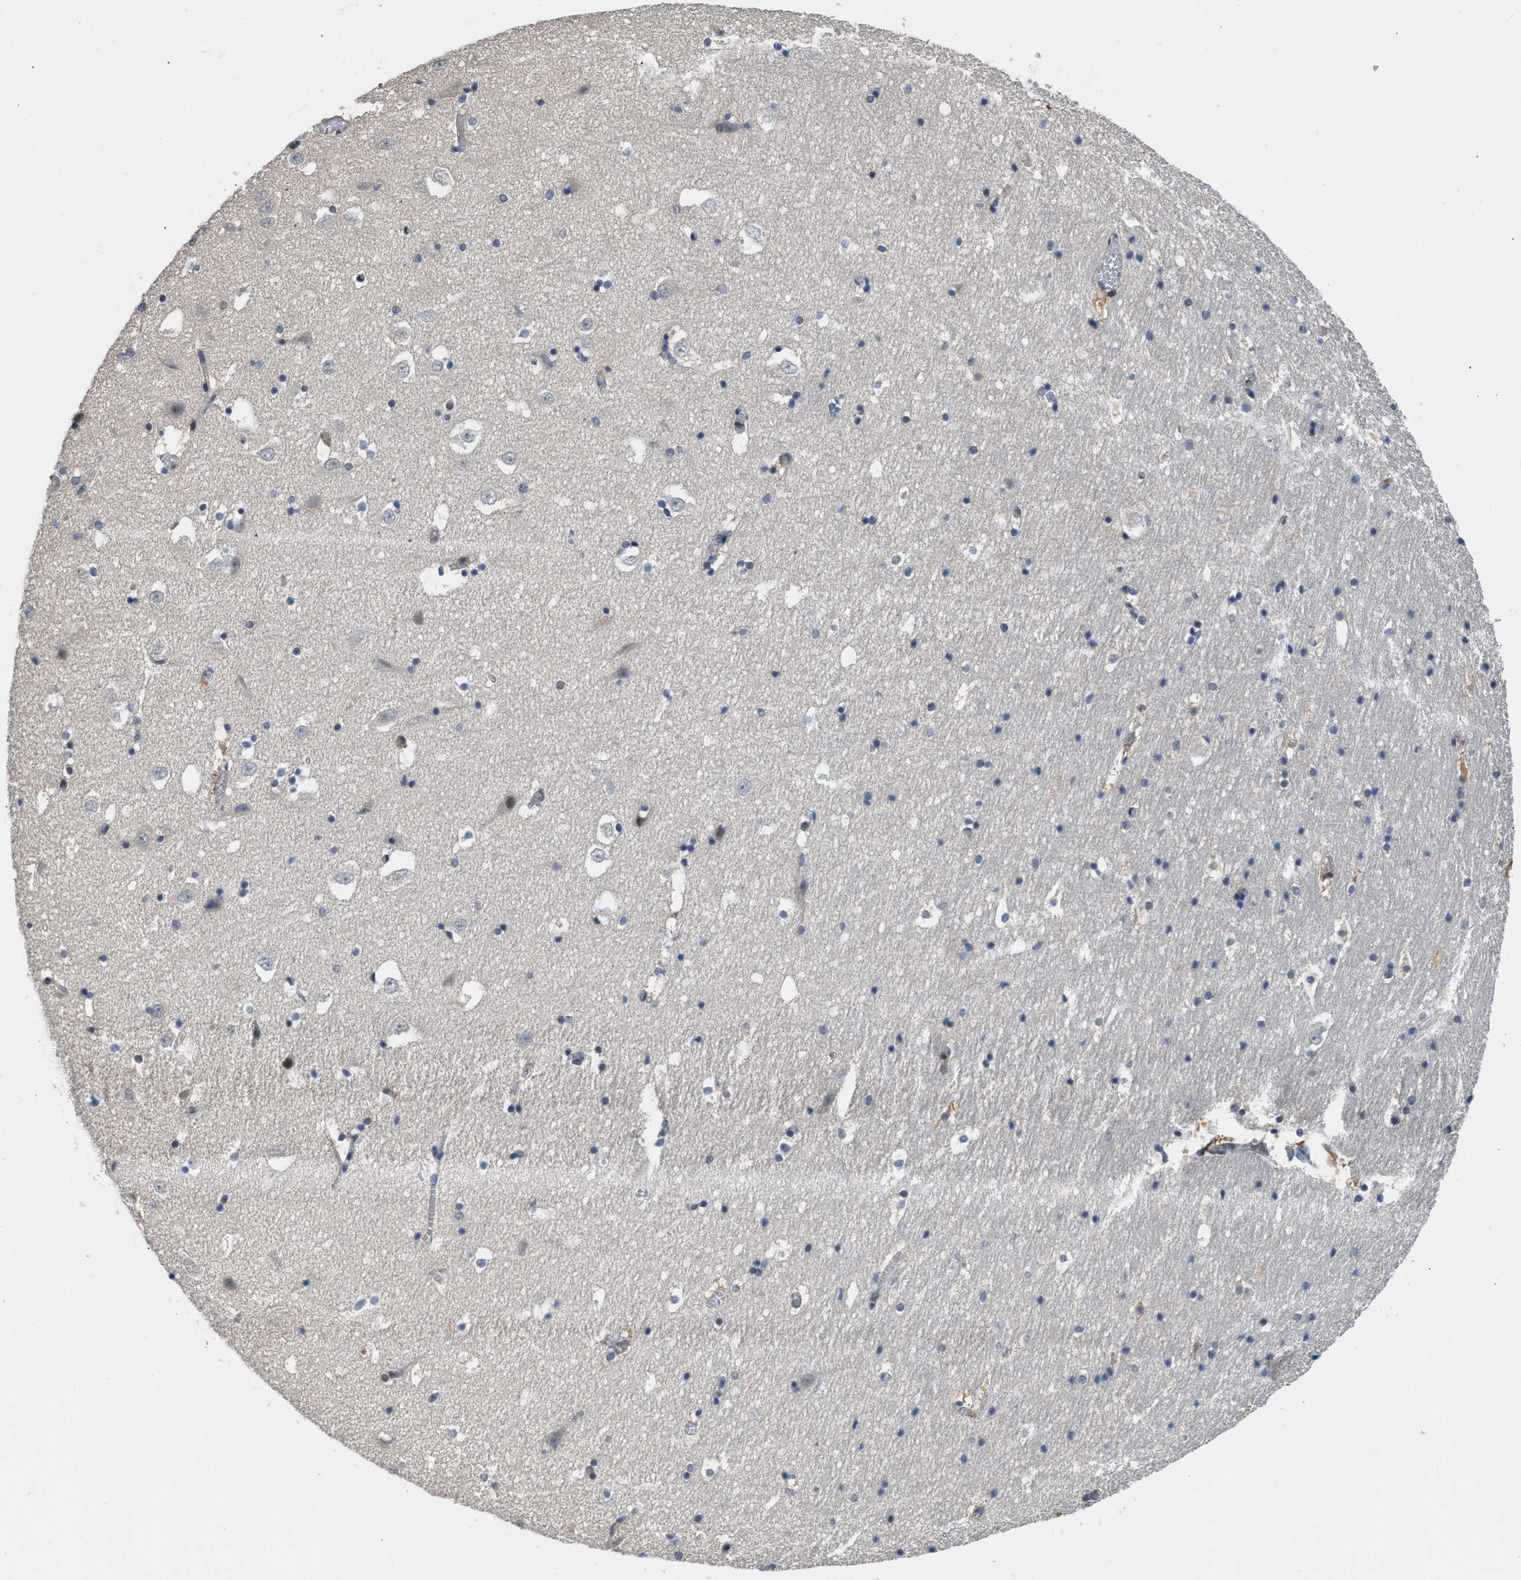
{"staining": {"intensity": "weak", "quantity": "<25%", "location": "nuclear"}, "tissue": "hippocampus", "cell_type": "Glial cells", "image_type": "normal", "snomed": [{"axis": "morphology", "description": "Normal tissue, NOS"}, {"axis": "topography", "description": "Hippocampus"}], "caption": "Immunohistochemical staining of unremarkable human hippocampus reveals no significant expression in glial cells.", "gene": "TES", "patient": {"sex": "male", "age": 45}}